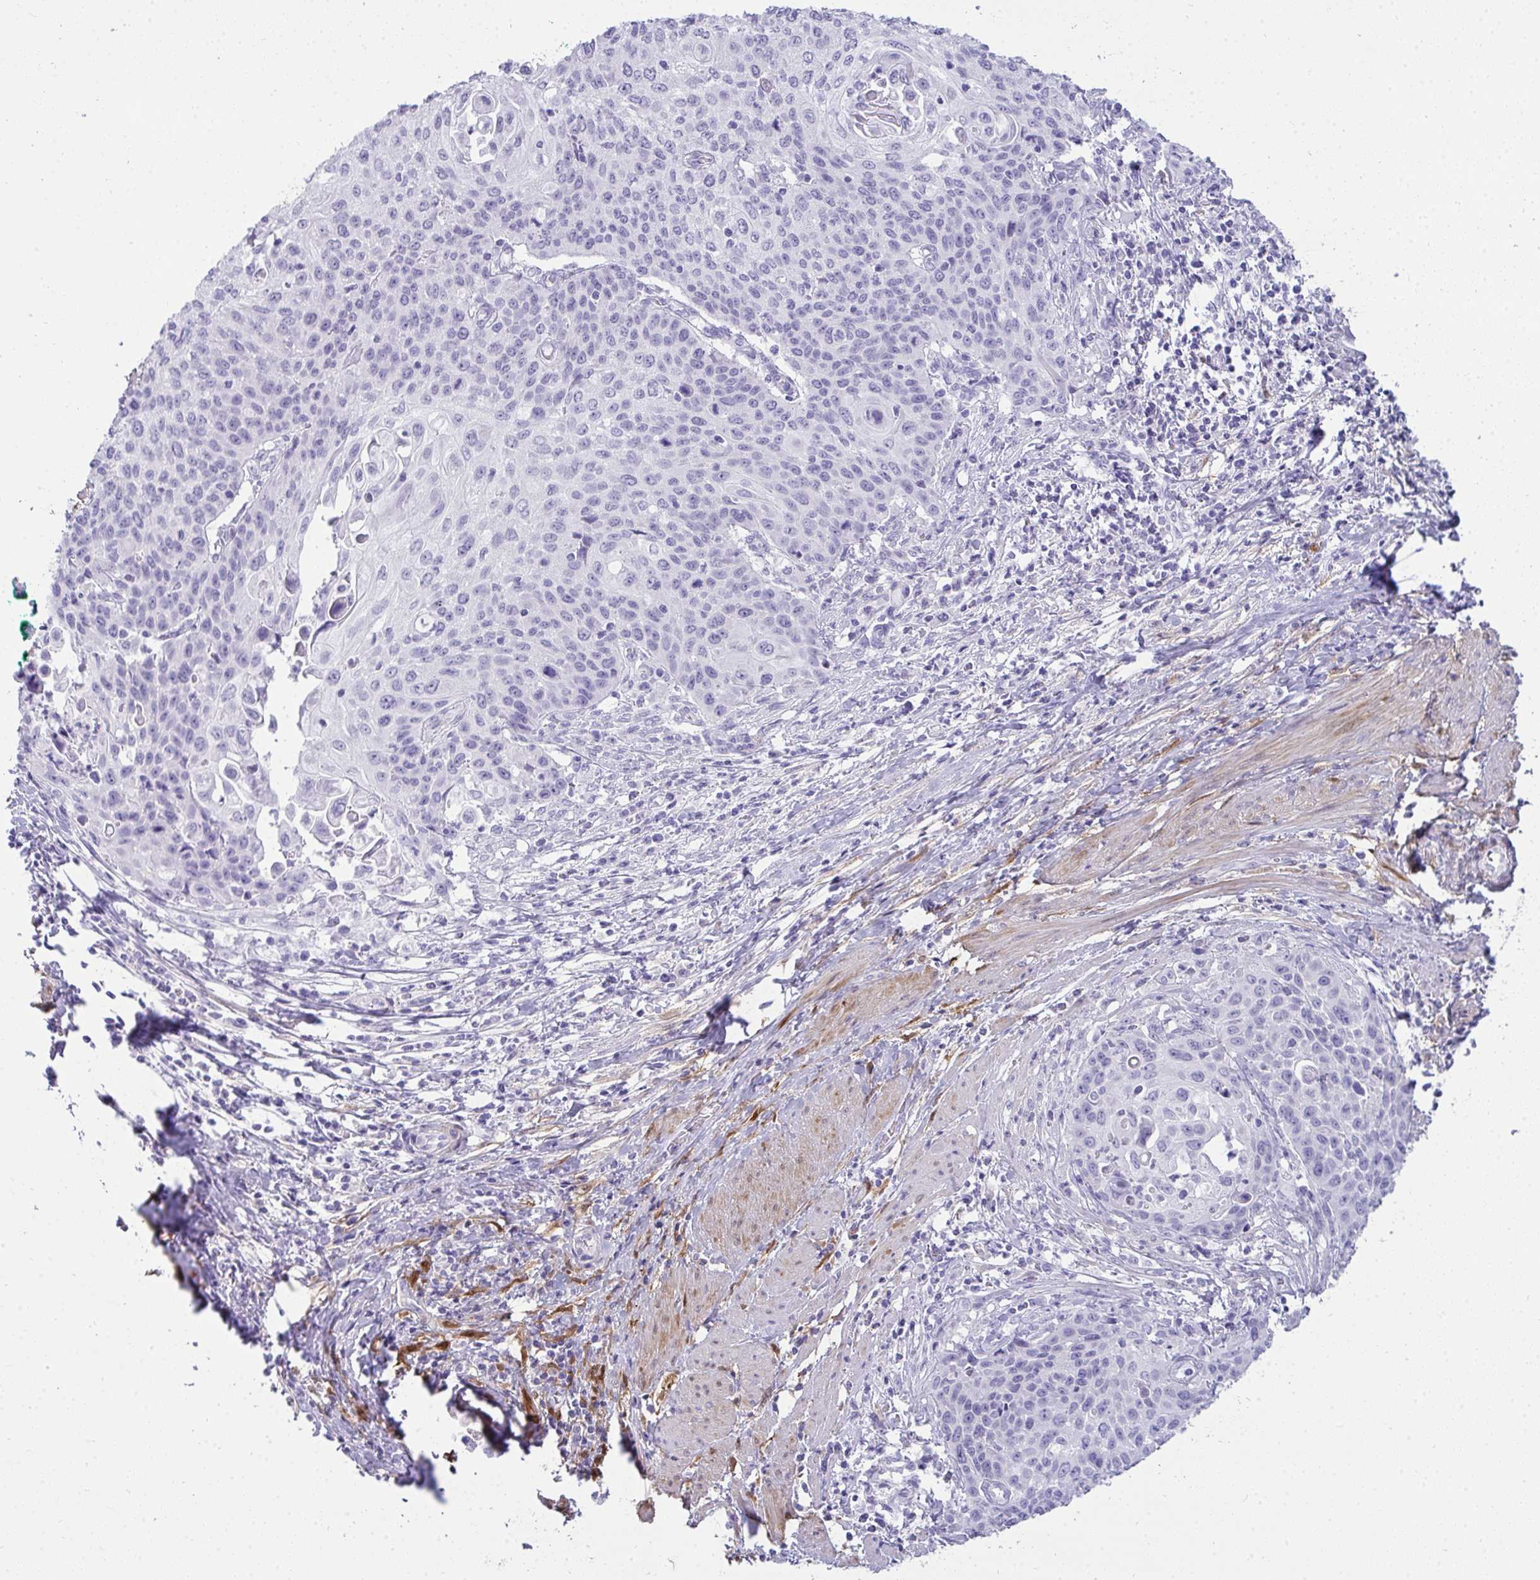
{"staining": {"intensity": "negative", "quantity": "none", "location": "none"}, "tissue": "cervical cancer", "cell_type": "Tumor cells", "image_type": "cancer", "snomed": [{"axis": "morphology", "description": "Squamous cell carcinoma, NOS"}, {"axis": "topography", "description": "Cervix"}], "caption": "A micrograph of cervical cancer (squamous cell carcinoma) stained for a protein displays no brown staining in tumor cells.", "gene": "HSPB6", "patient": {"sex": "female", "age": 65}}